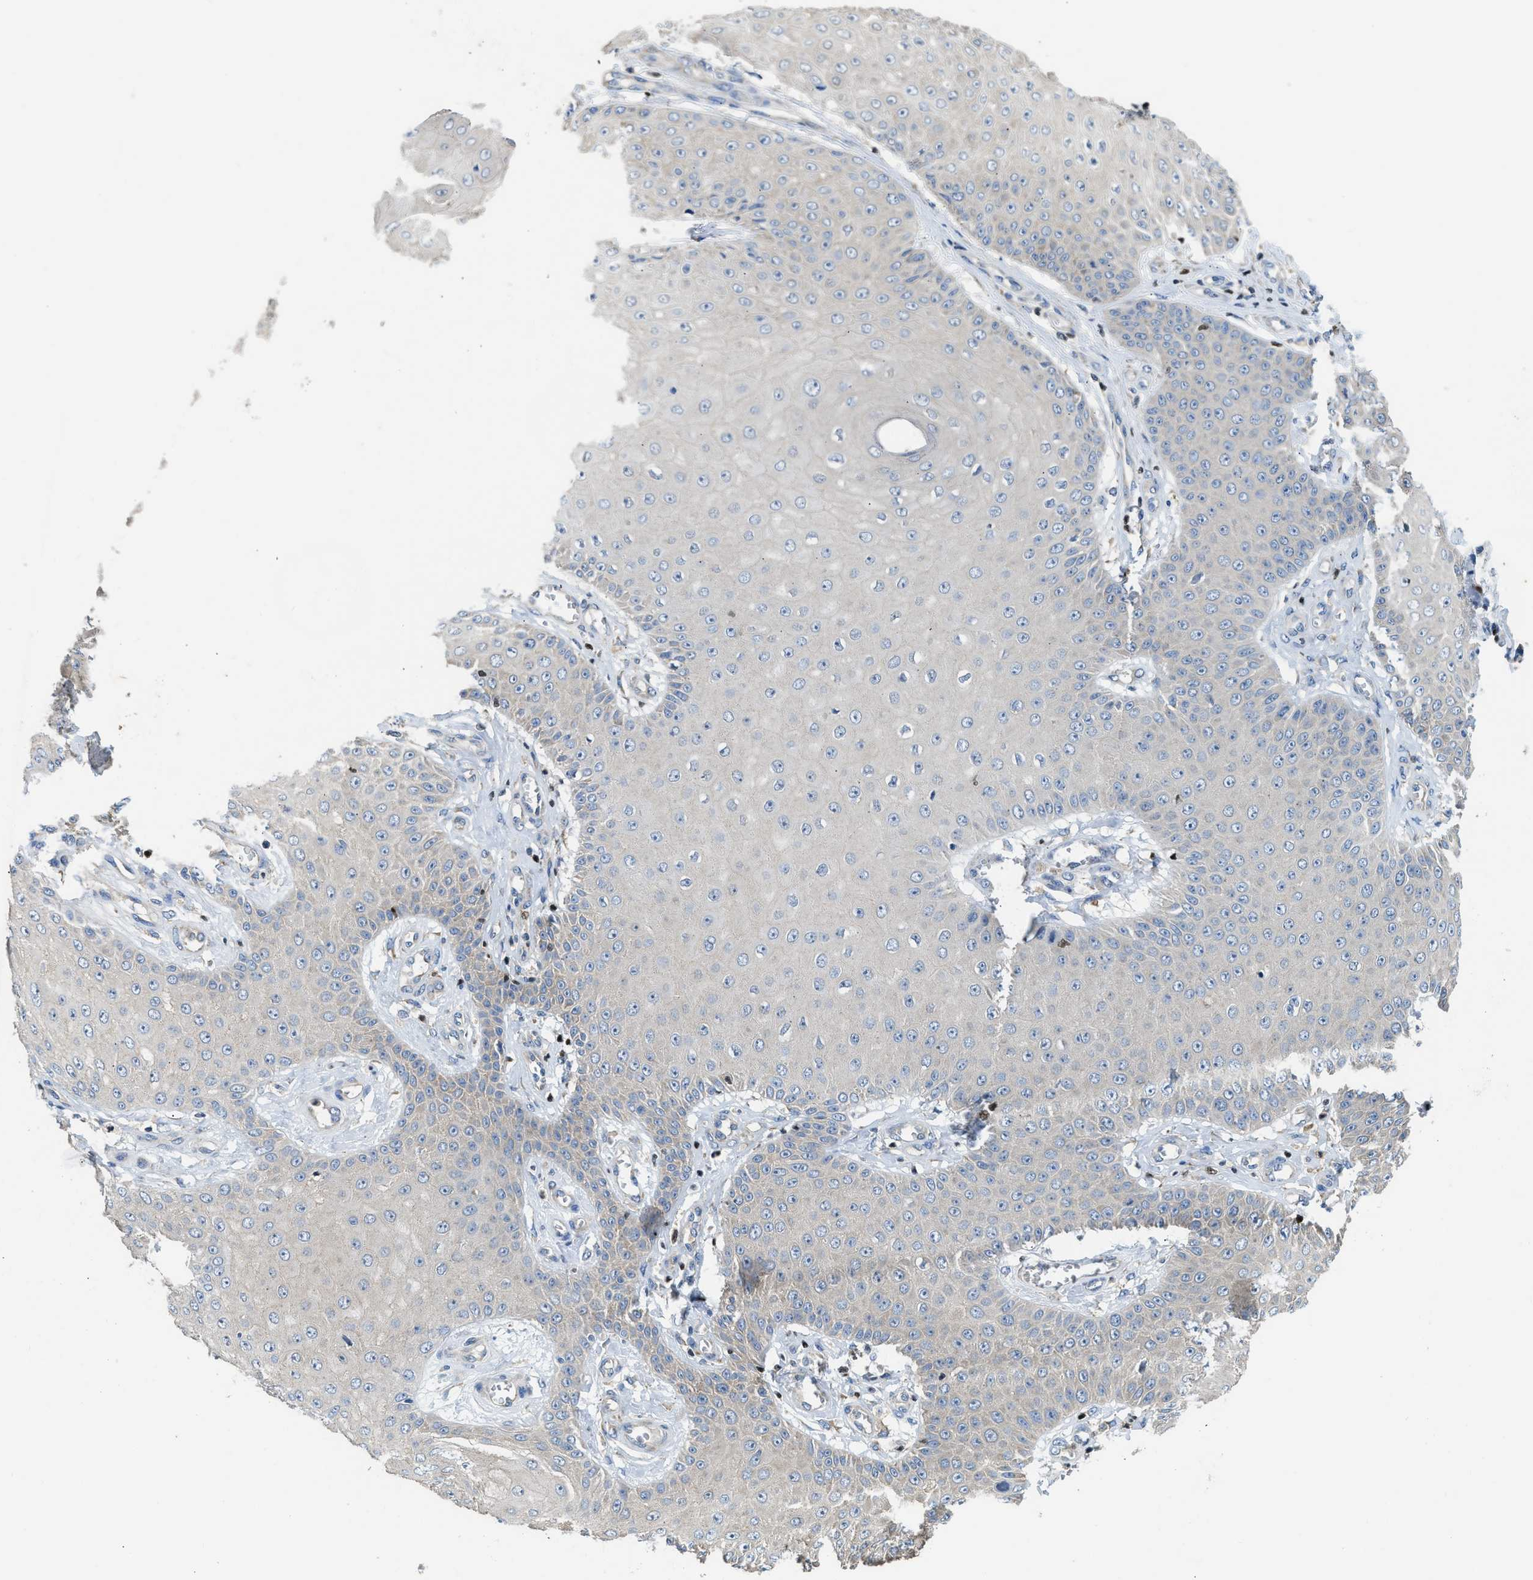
{"staining": {"intensity": "negative", "quantity": "none", "location": "none"}, "tissue": "skin cancer", "cell_type": "Tumor cells", "image_type": "cancer", "snomed": [{"axis": "morphology", "description": "Squamous cell carcinoma, NOS"}, {"axis": "topography", "description": "Skin"}], "caption": "An image of human skin cancer (squamous cell carcinoma) is negative for staining in tumor cells.", "gene": "TOX", "patient": {"sex": "male", "age": 74}}